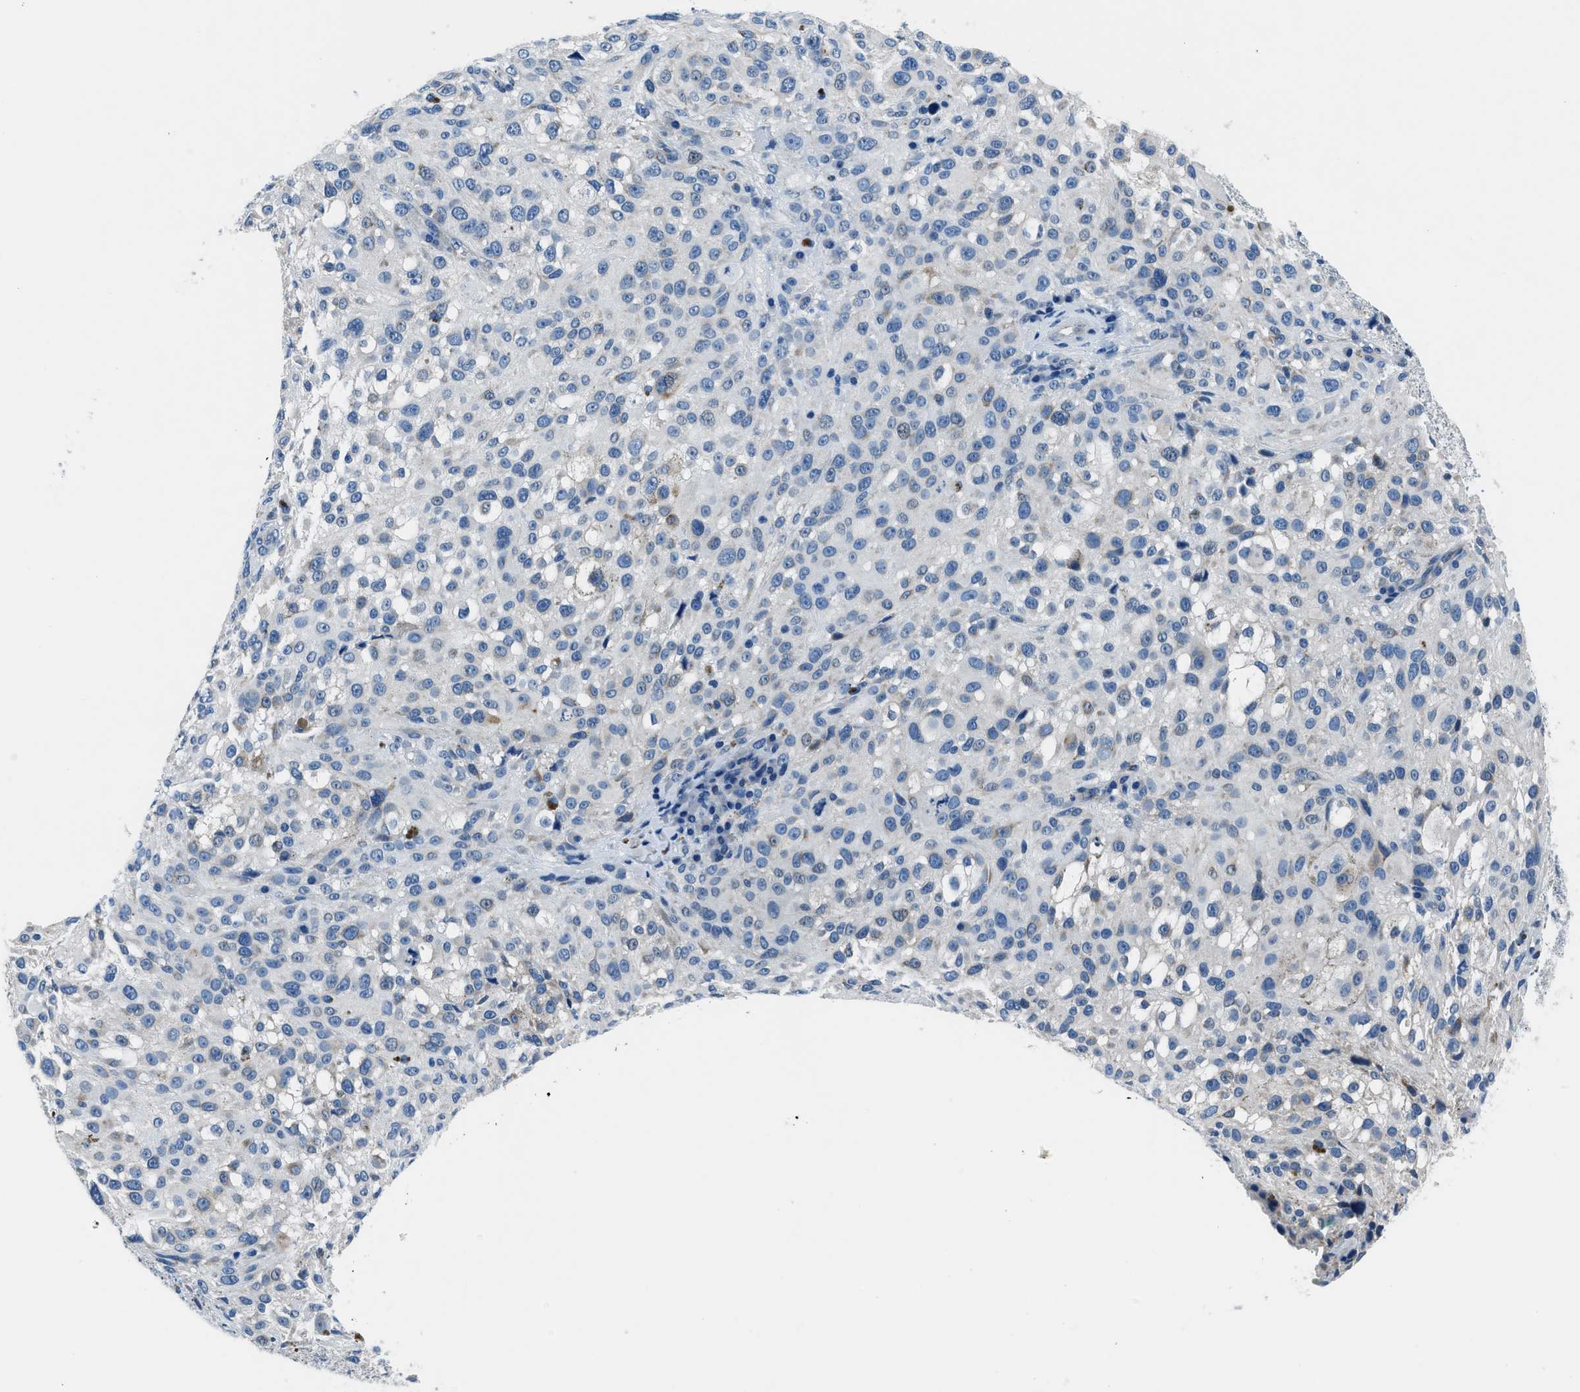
{"staining": {"intensity": "negative", "quantity": "none", "location": "none"}, "tissue": "melanoma", "cell_type": "Tumor cells", "image_type": "cancer", "snomed": [{"axis": "morphology", "description": "Necrosis, NOS"}, {"axis": "morphology", "description": "Malignant melanoma, NOS"}, {"axis": "topography", "description": "Skin"}], "caption": "DAB (3,3'-diaminobenzidine) immunohistochemical staining of melanoma shows no significant positivity in tumor cells.", "gene": "GJA3", "patient": {"sex": "female", "age": 87}}